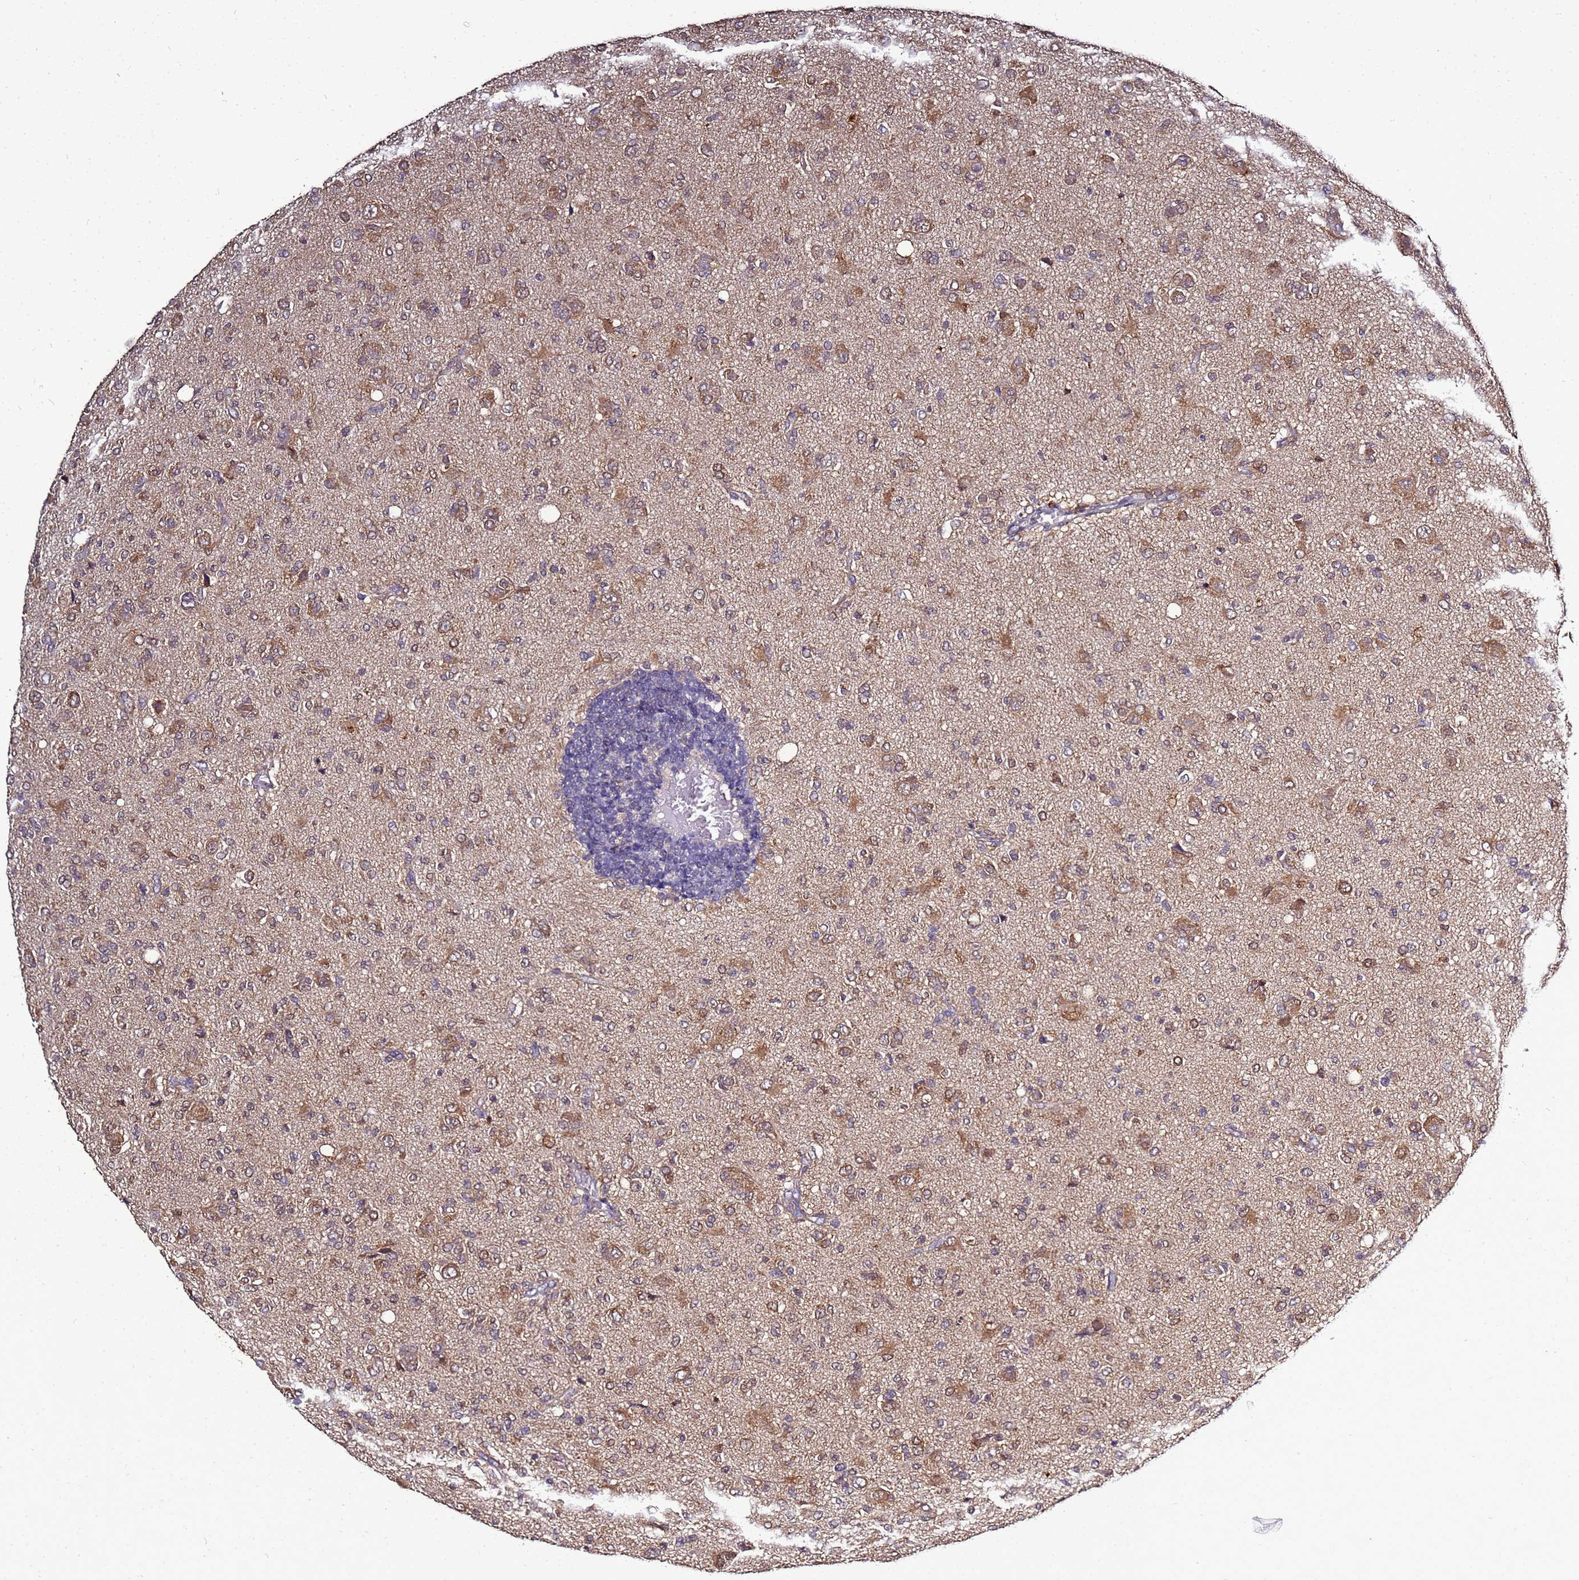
{"staining": {"intensity": "moderate", "quantity": "25%-75%", "location": "cytoplasmic/membranous"}, "tissue": "glioma", "cell_type": "Tumor cells", "image_type": "cancer", "snomed": [{"axis": "morphology", "description": "Glioma, malignant, High grade"}, {"axis": "topography", "description": "Brain"}], "caption": "Human malignant glioma (high-grade) stained with a protein marker demonstrates moderate staining in tumor cells.", "gene": "ENOPH1", "patient": {"sex": "female", "age": 57}}